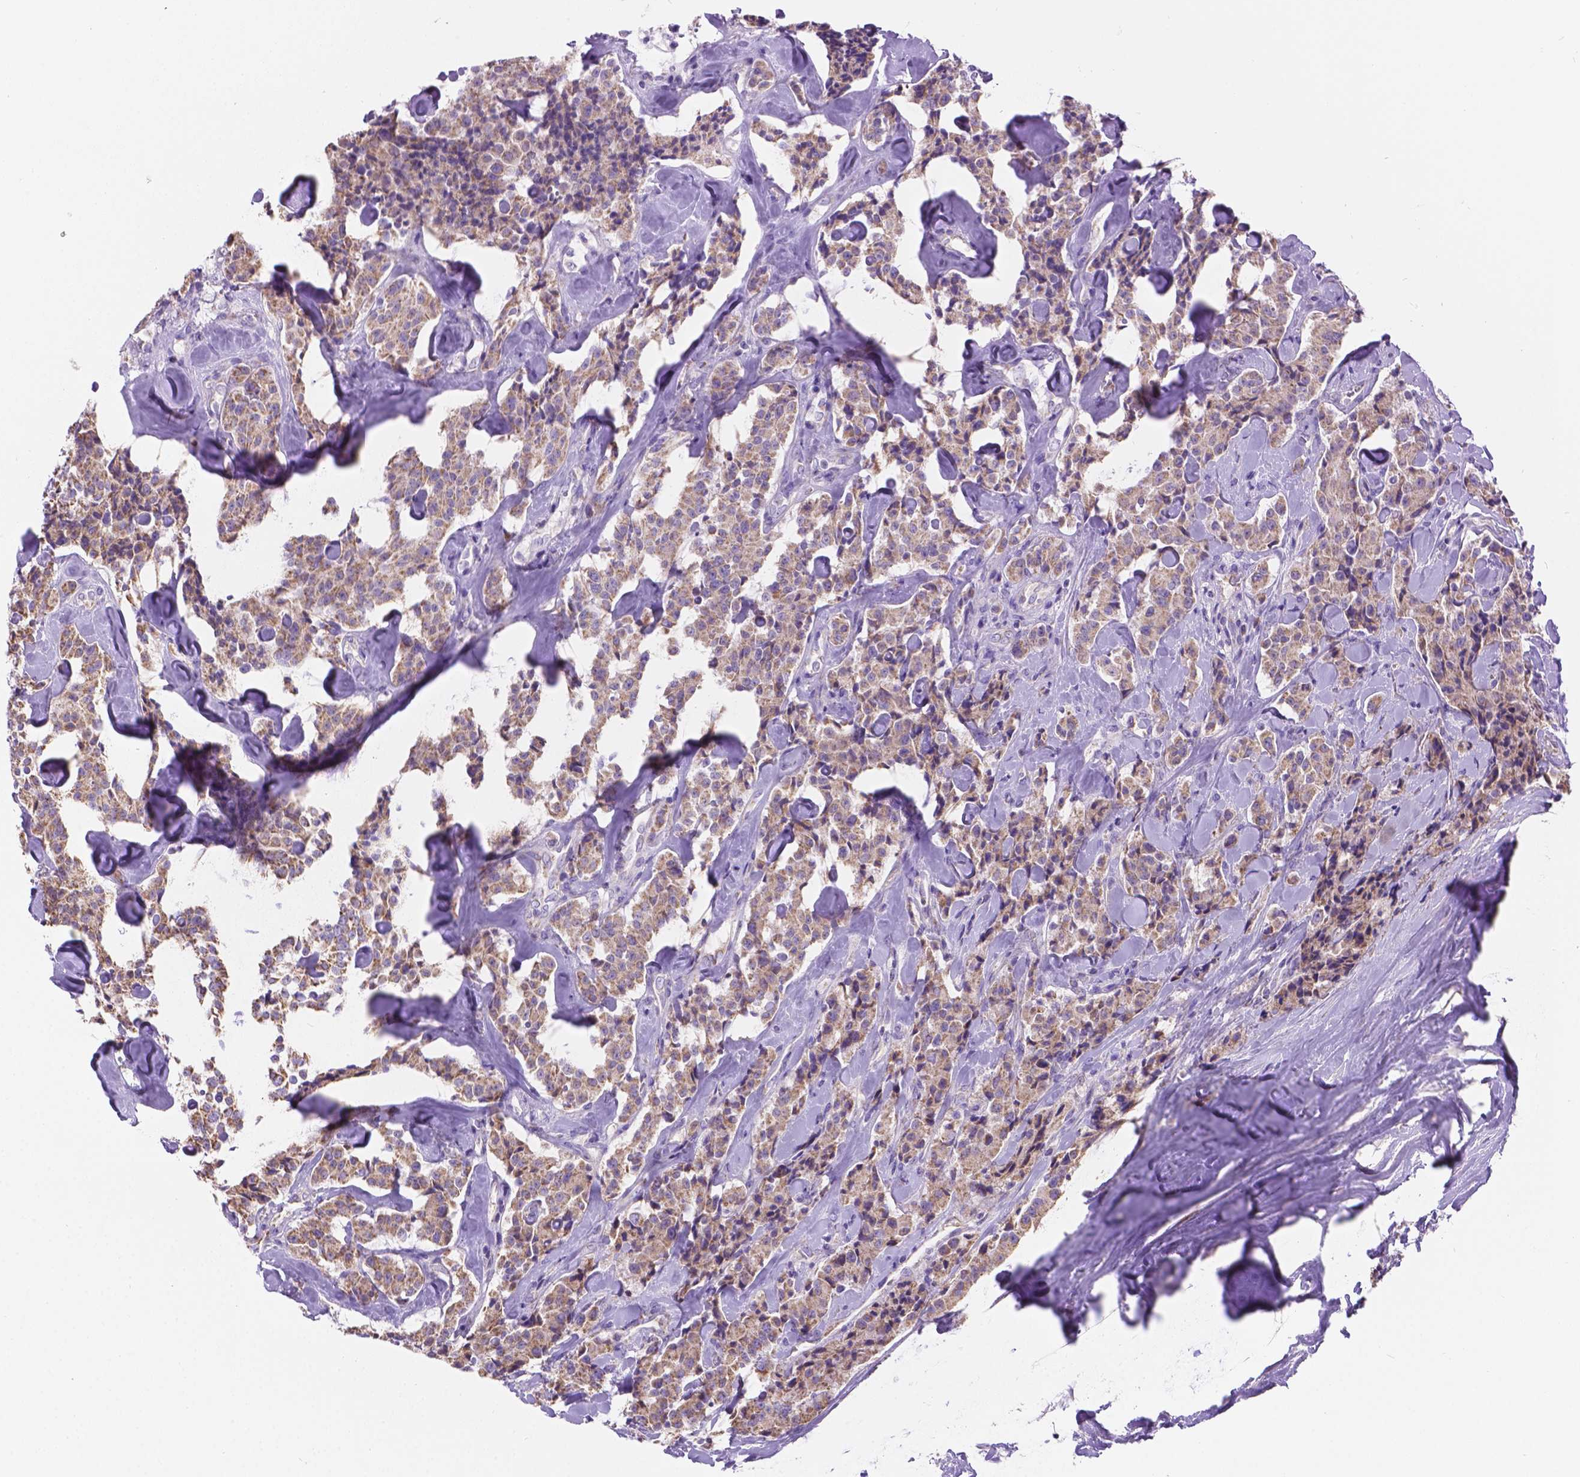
{"staining": {"intensity": "weak", "quantity": ">75%", "location": "cytoplasmic/membranous"}, "tissue": "carcinoid", "cell_type": "Tumor cells", "image_type": "cancer", "snomed": [{"axis": "morphology", "description": "Carcinoid, malignant, NOS"}, {"axis": "topography", "description": "Pancreas"}], "caption": "IHC micrograph of human malignant carcinoid stained for a protein (brown), which demonstrates low levels of weak cytoplasmic/membranous expression in approximately >75% of tumor cells.", "gene": "CSPG5", "patient": {"sex": "male", "age": 41}}